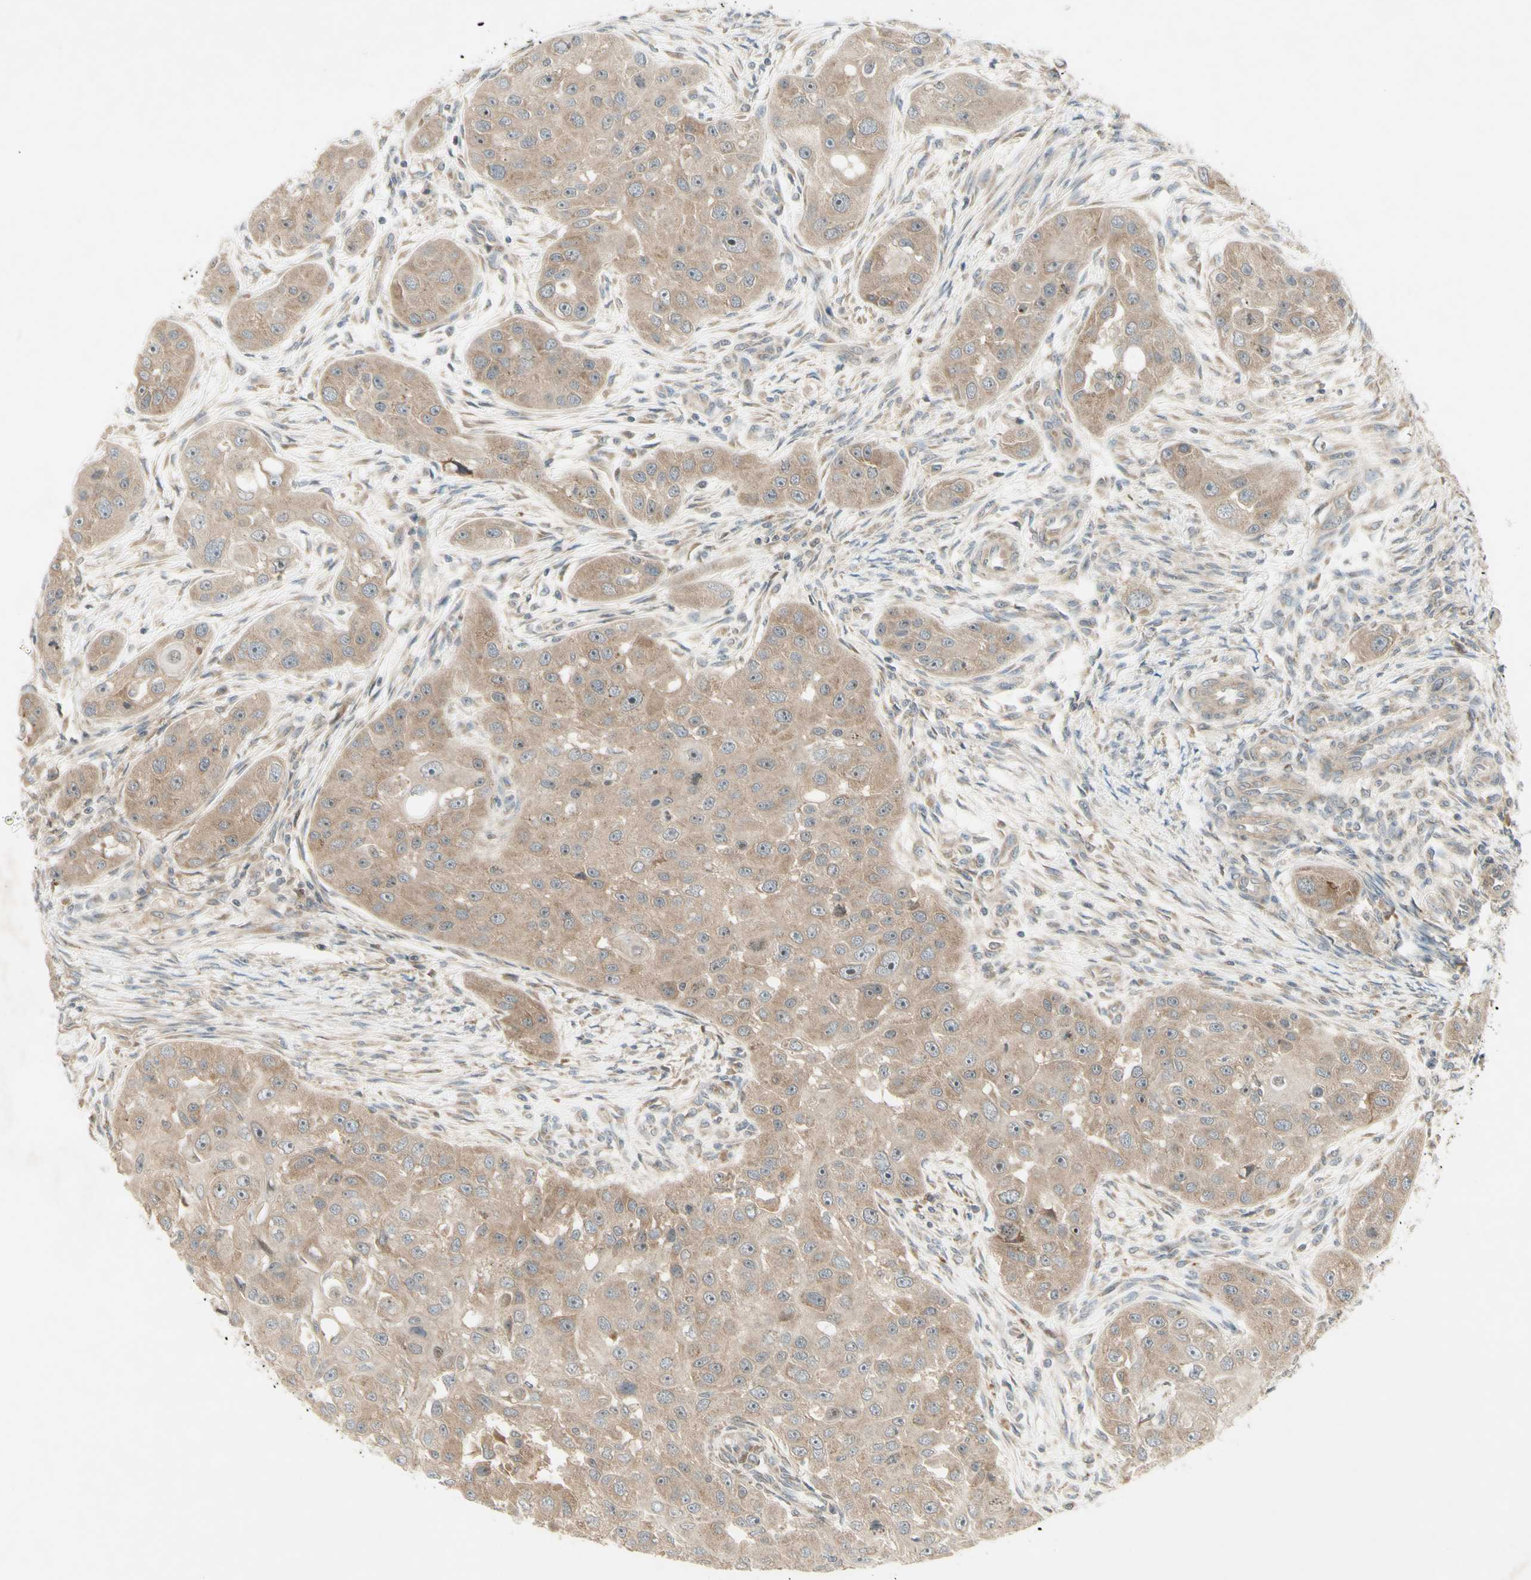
{"staining": {"intensity": "moderate", "quantity": "25%-75%", "location": "cytoplasmic/membranous"}, "tissue": "head and neck cancer", "cell_type": "Tumor cells", "image_type": "cancer", "snomed": [{"axis": "morphology", "description": "Normal tissue, NOS"}, {"axis": "morphology", "description": "Squamous cell carcinoma, NOS"}, {"axis": "topography", "description": "Skeletal muscle"}, {"axis": "topography", "description": "Head-Neck"}], "caption": "Immunohistochemical staining of head and neck cancer (squamous cell carcinoma) displays medium levels of moderate cytoplasmic/membranous staining in approximately 25%-75% of tumor cells. Nuclei are stained in blue.", "gene": "ETF1", "patient": {"sex": "male", "age": 51}}